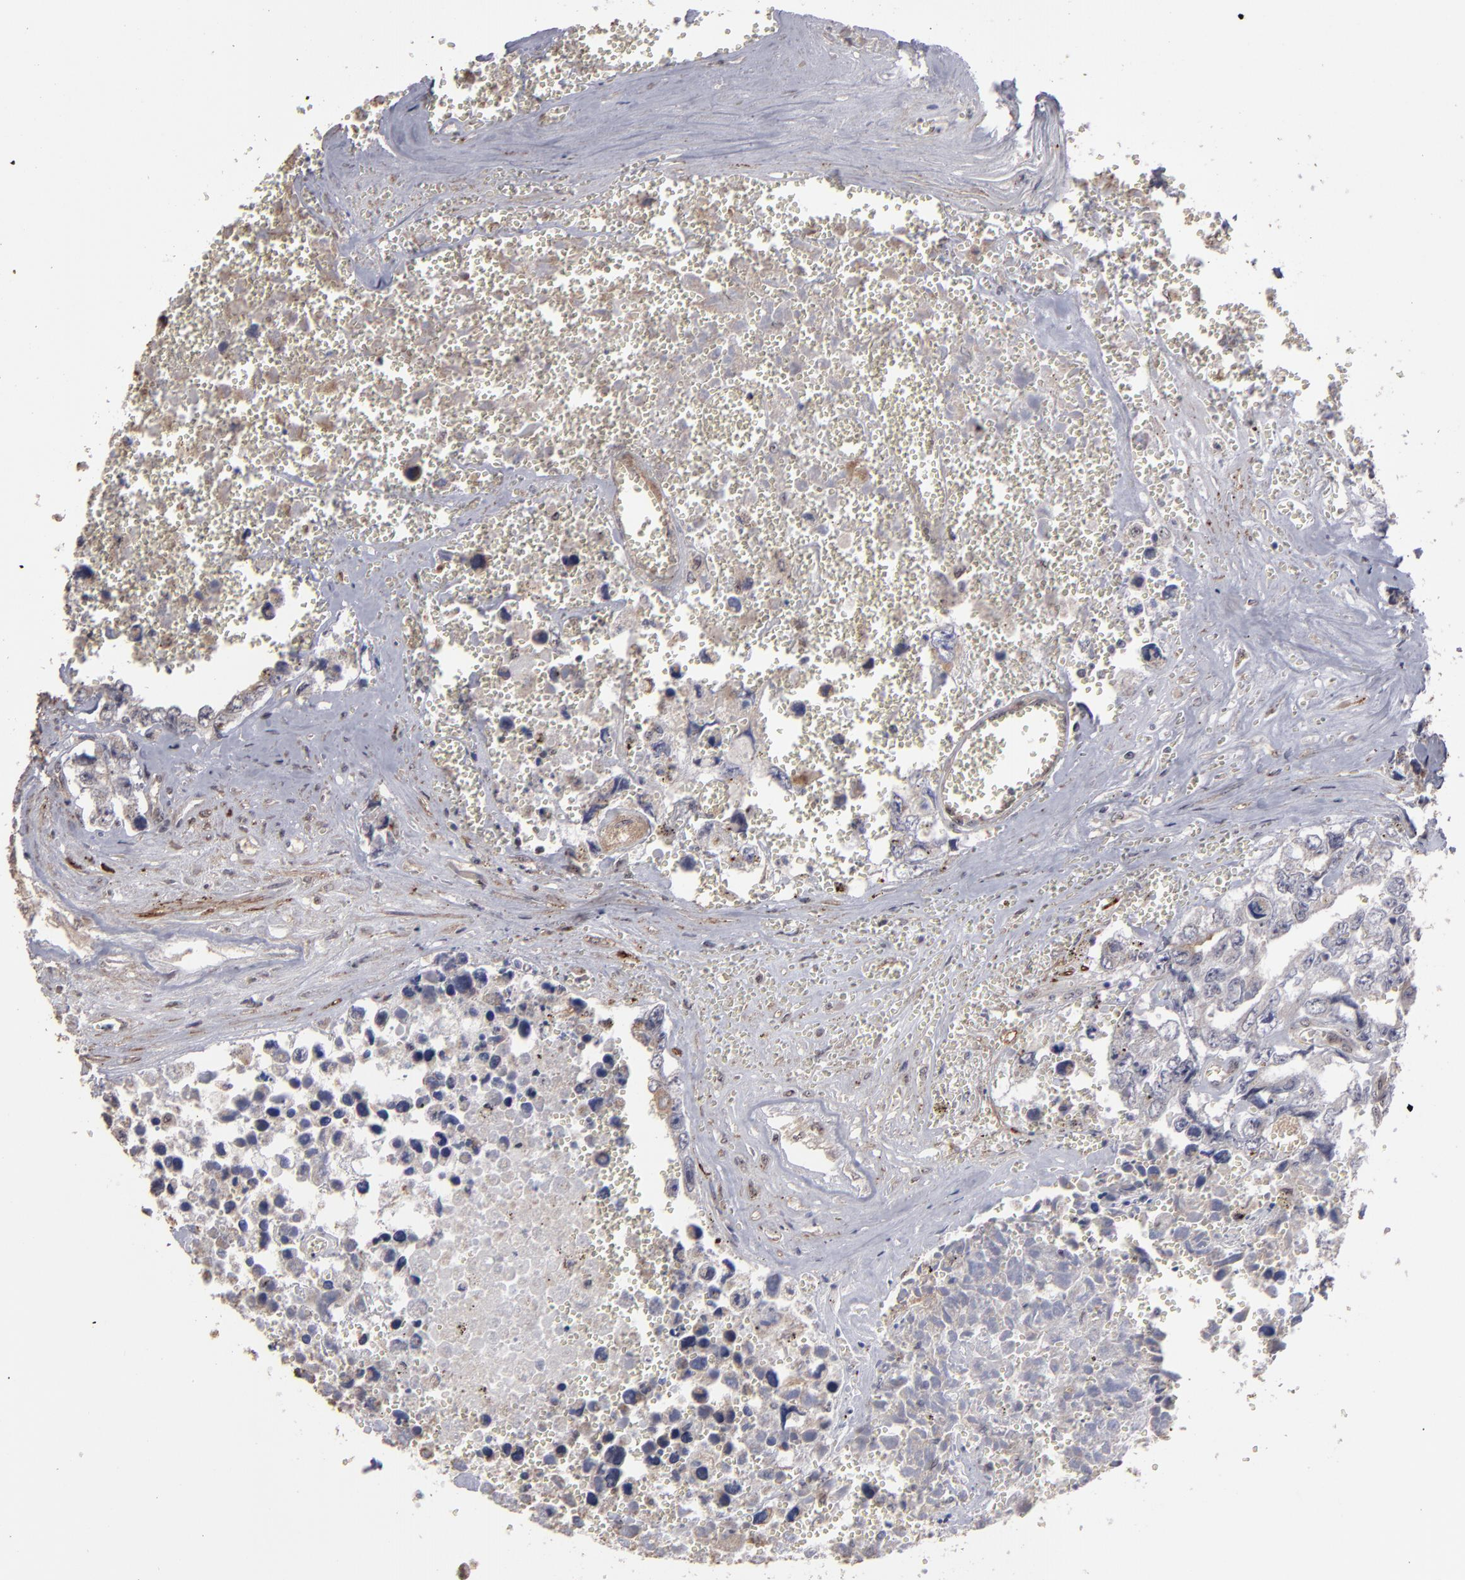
{"staining": {"intensity": "weak", "quantity": ">75%", "location": "cytoplasmic/membranous"}, "tissue": "testis cancer", "cell_type": "Tumor cells", "image_type": "cancer", "snomed": [{"axis": "morphology", "description": "Carcinoma, Embryonal, NOS"}, {"axis": "topography", "description": "Testis"}], "caption": "An image of testis embryonal carcinoma stained for a protein shows weak cytoplasmic/membranous brown staining in tumor cells.", "gene": "CD55", "patient": {"sex": "male", "age": 31}}